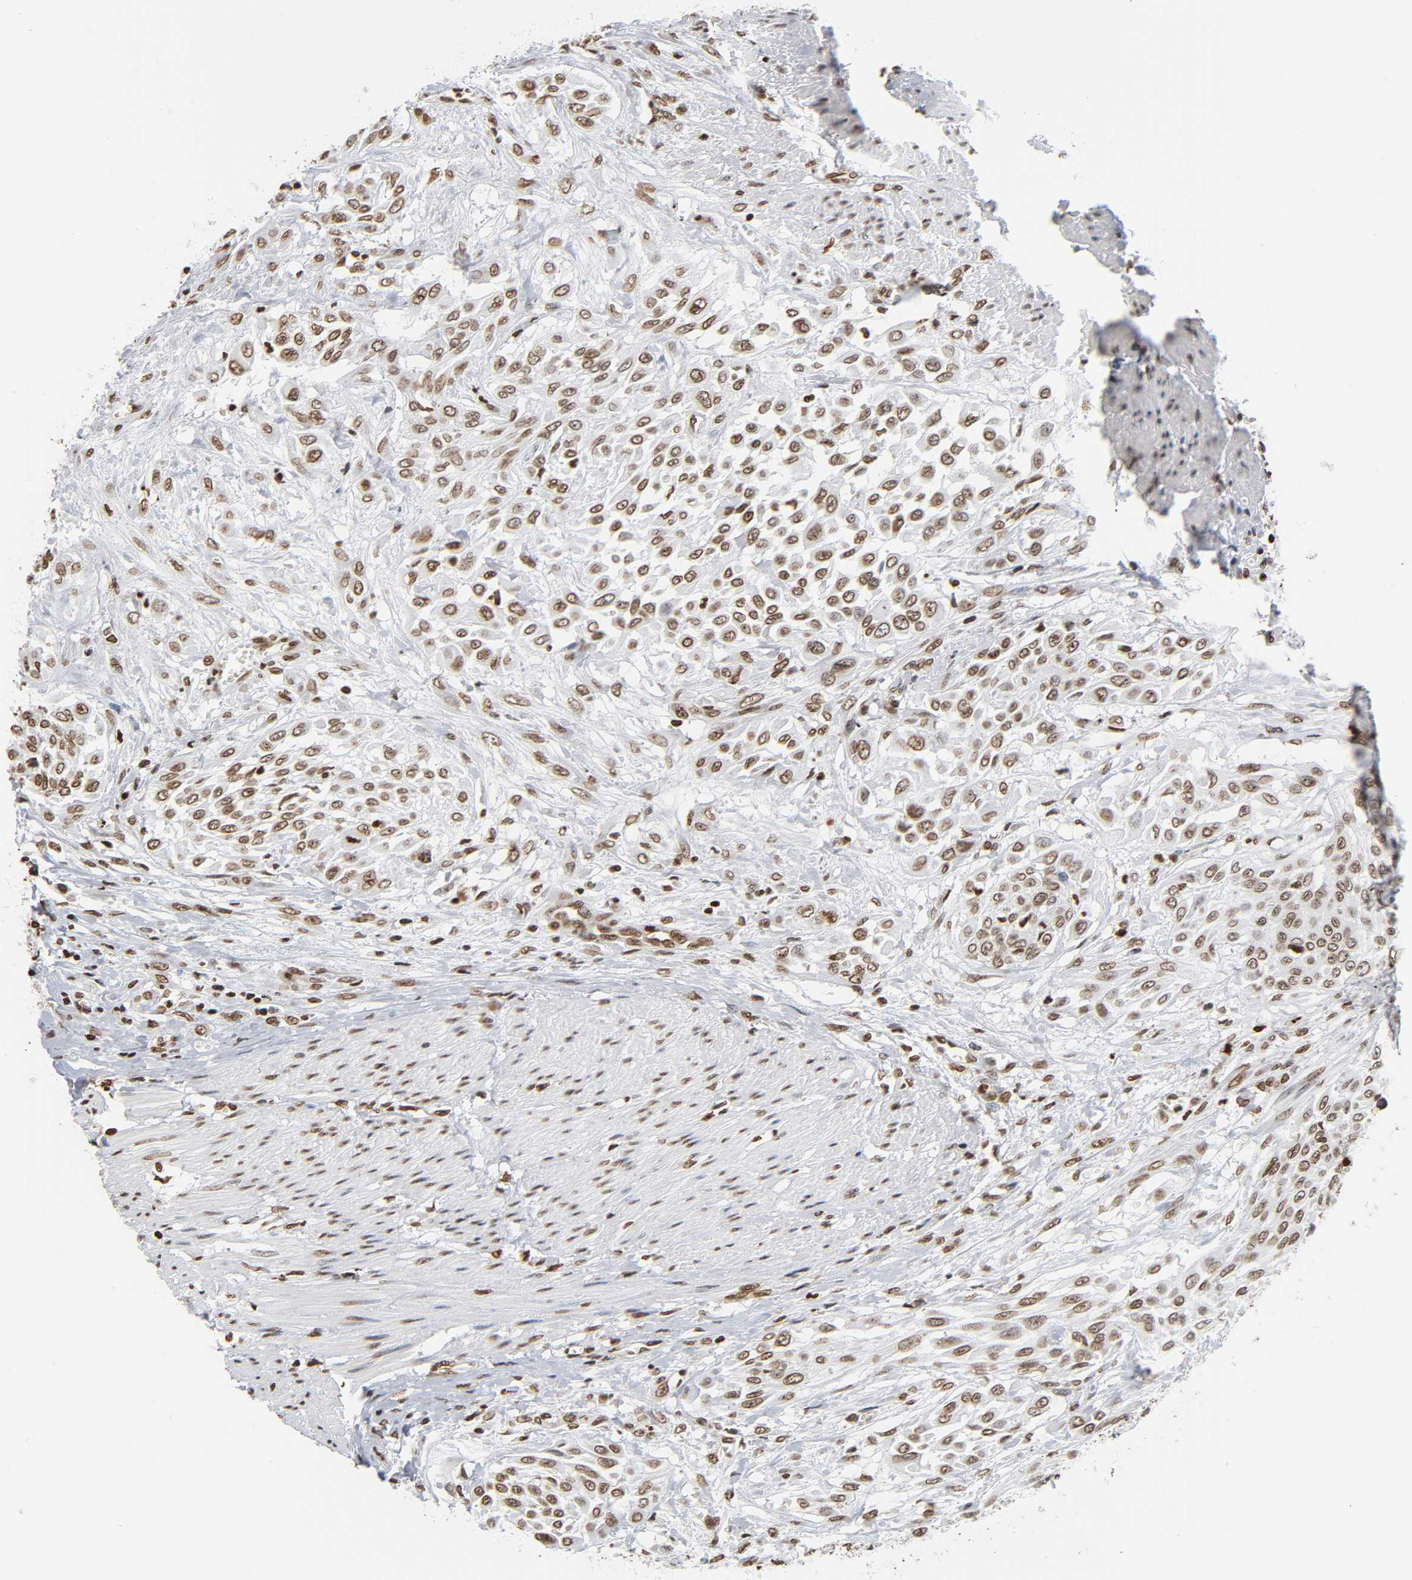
{"staining": {"intensity": "moderate", "quantity": ">75%", "location": "nuclear"}, "tissue": "urothelial cancer", "cell_type": "Tumor cells", "image_type": "cancer", "snomed": [{"axis": "morphology", "description": "Urothelial carcinoma, High grade"}, {"axis": "topography", "description": "Urinary bladder"}], "caption": "Urothelial cancer stained with DAB IHC displays medium levels of moderate nuclear positivity in approximately >75% of tumor cells.", "gene": "HOXA6", "patient": {"sex": "male", "age": 57}}